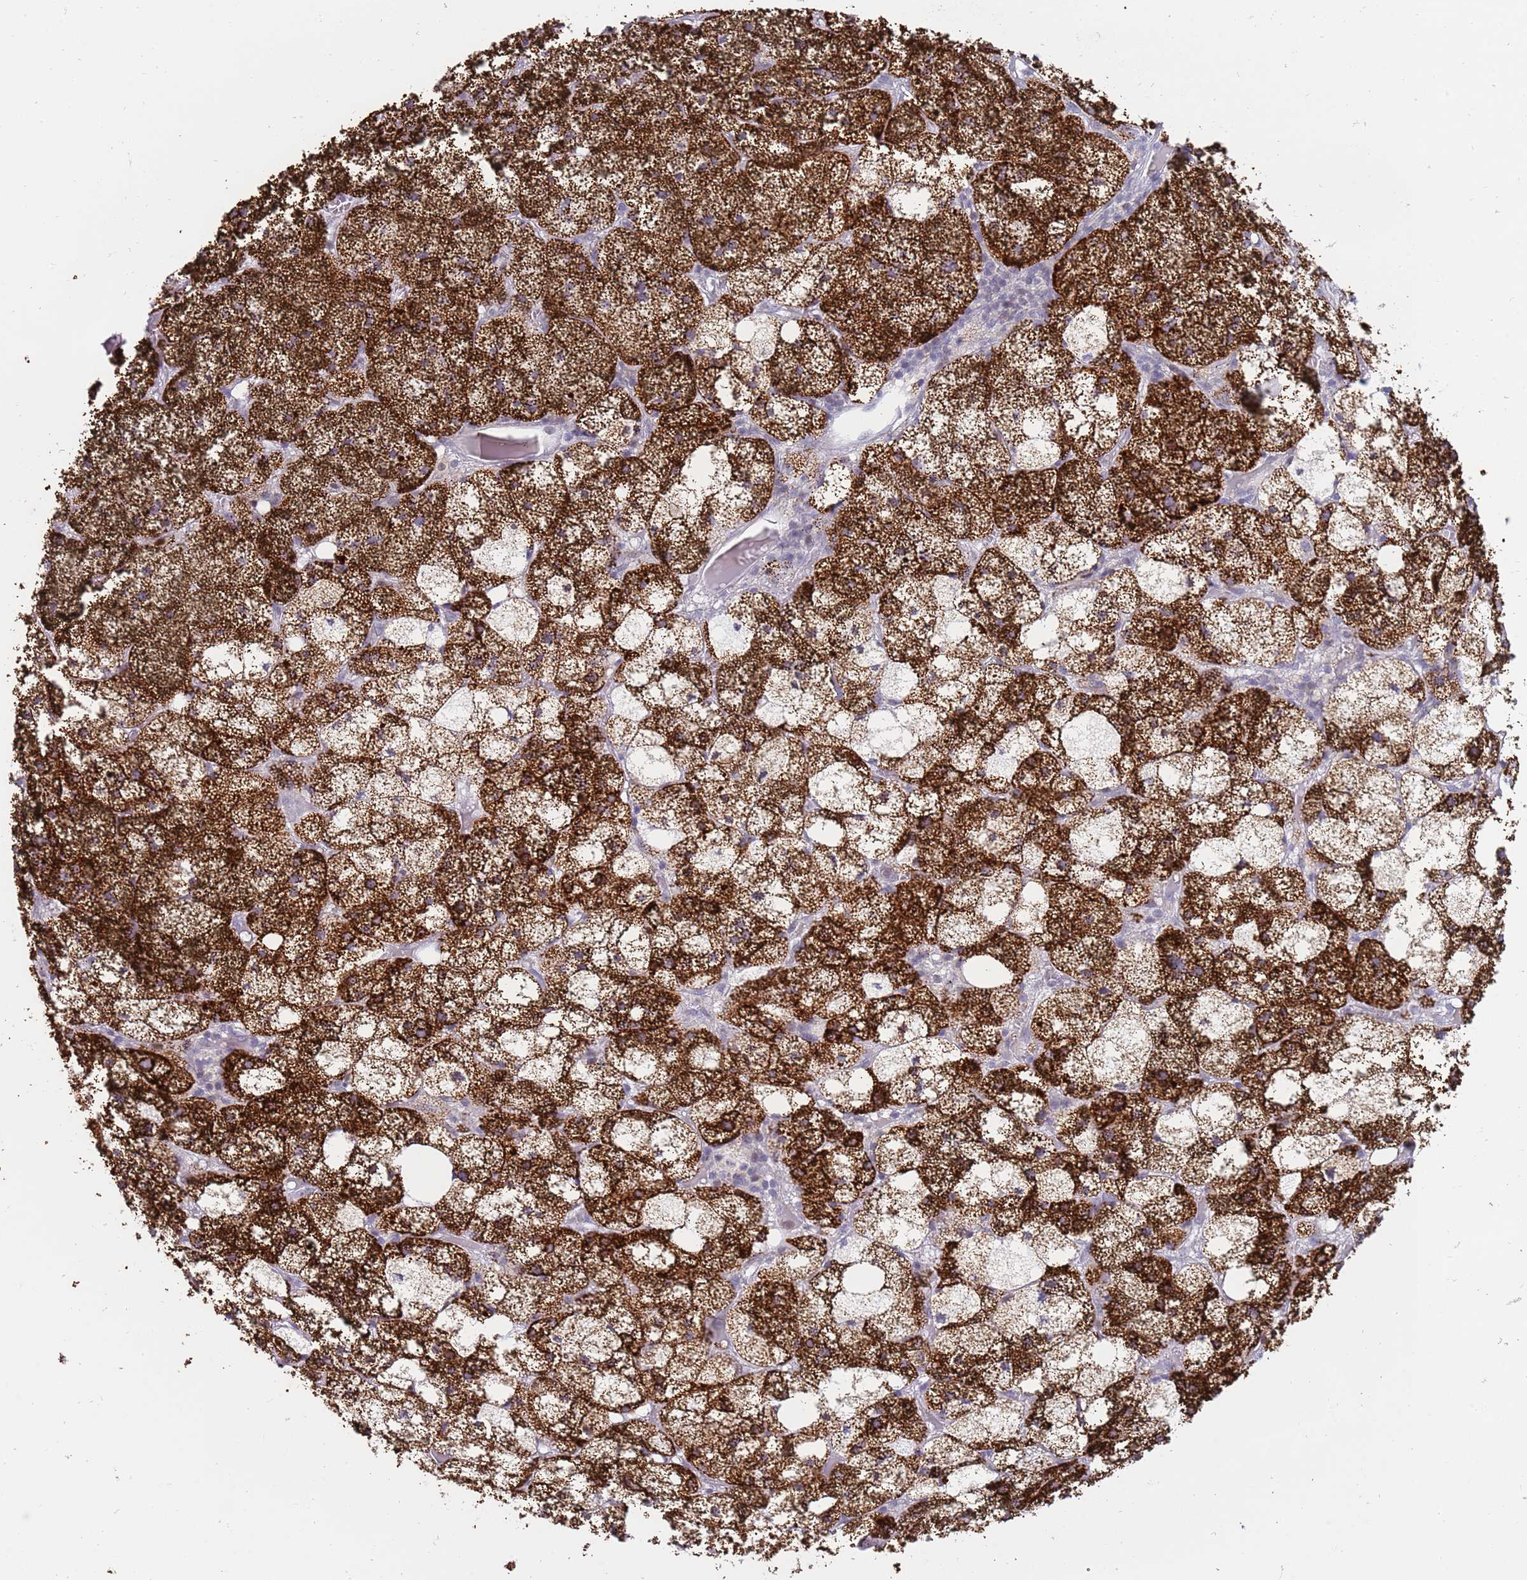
{"staining": {"intensity": "strong", "quantity": ">75%", "location": "cytoplasmic/membranous"}, "tissue": "adrenal gland", "cell_type": "Glandular cells", "image_type": "normal", "snomed": [{"axis": "morphology", "description": "Normal tissue, NOS"}, {"axis": "topography", "description": "Adrenal gland"}], "caption": "An immunohistochemistry histopathology image of normal tissue is shown. Protein staining in brown highlights strong cytoplasmic/membranous positivity in adrenal gland within glandular cells.", "gene": "STK25", "patient": {"sex": "female", "age": 61}}